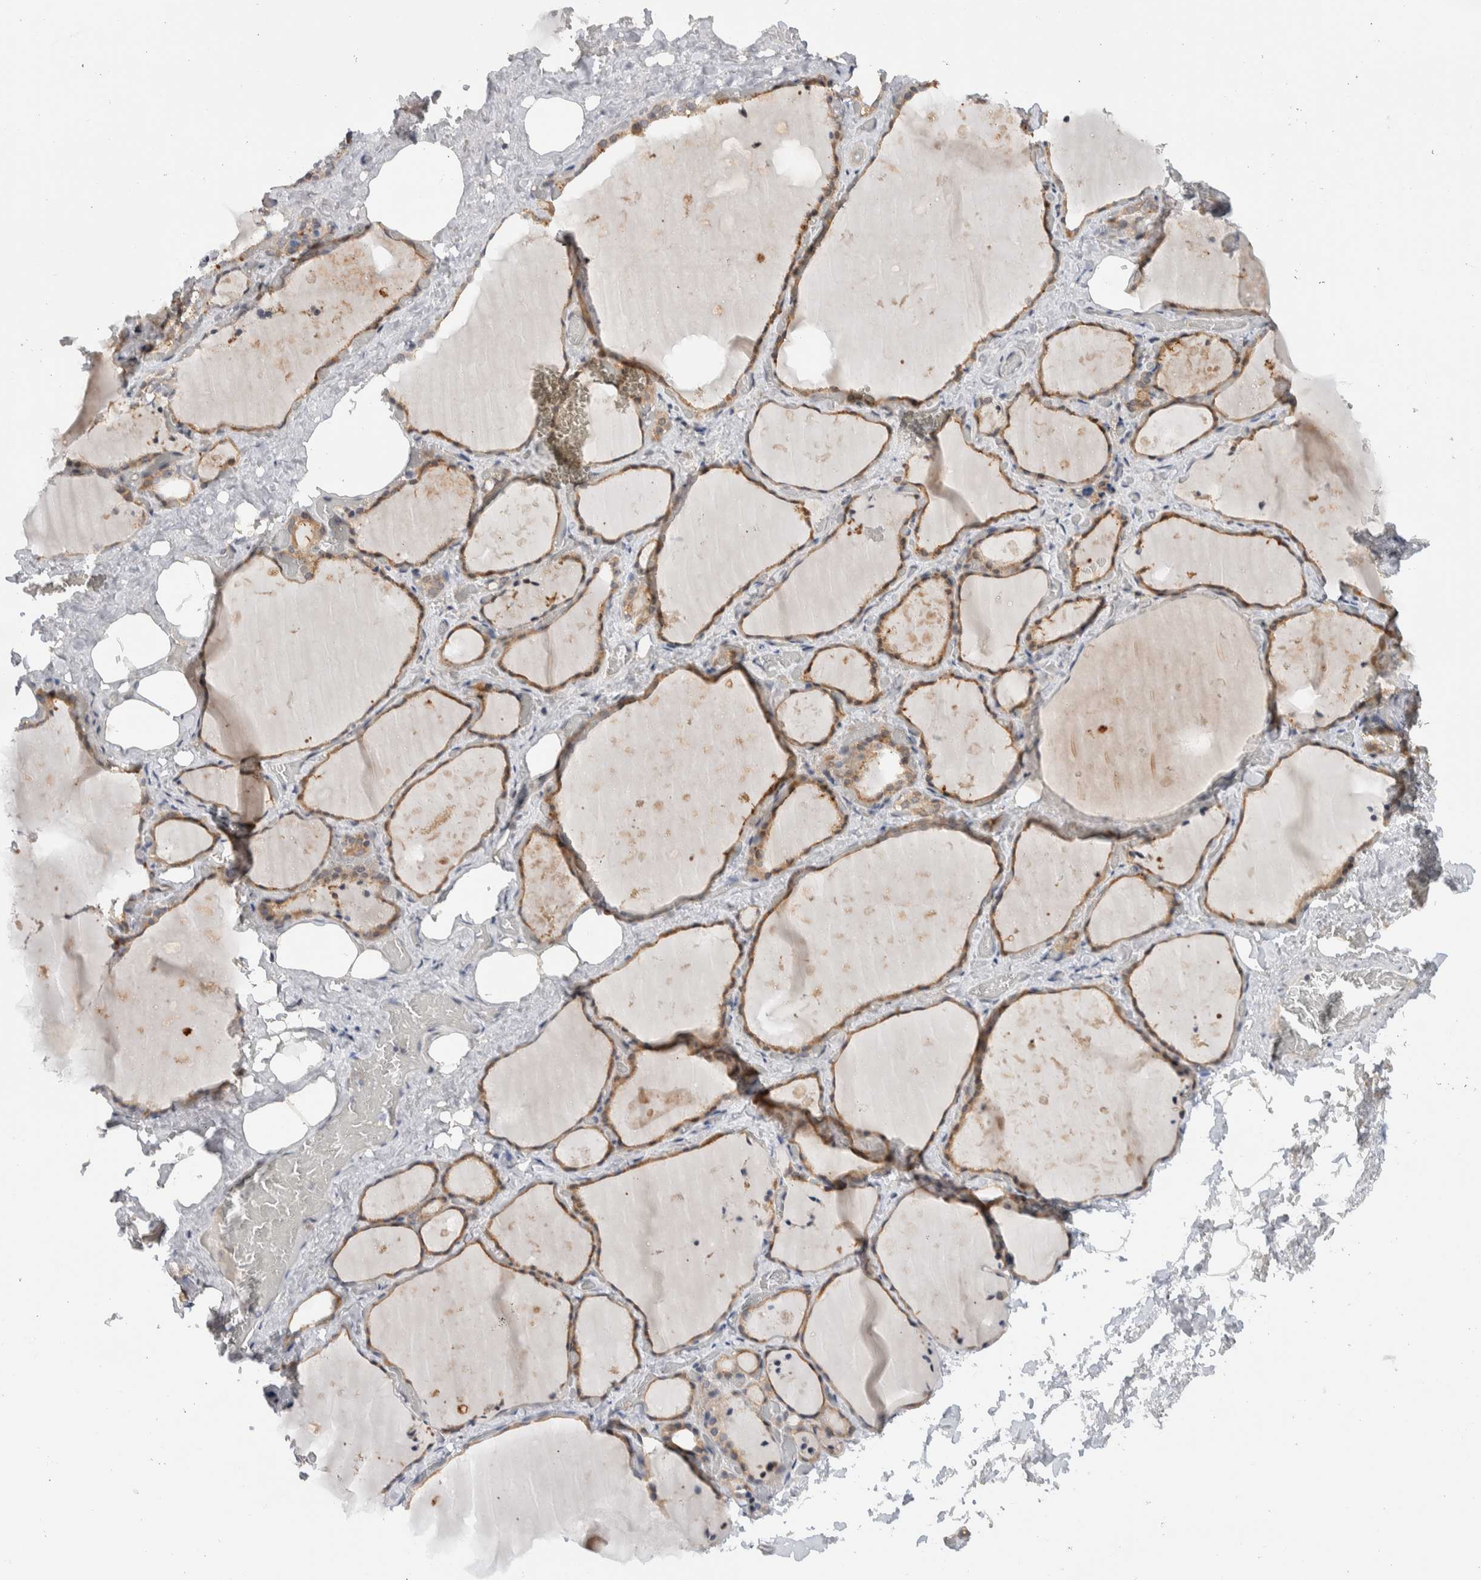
{"staining": {"intensity": "weak", "quantity": ">75%", "location": "cytoplasmic/membranous"}, "tissue": "thyroid gland", "cell_type": "Glandular cells", "image_type": "normal", "snomed": [{"axis": "morphology", "description": "Normal tissue, NOS"}, {"axis": "topography", "description": "Thyroid gland"}], "caption": "Glandular cells reveal low levels of weak cytoplasmic/membranous positivity in approximately >75% of cells in unremarkable thyroid gland.", "gene": "NCR3LG1", "patient": {"sex": "male", "age": 61}}